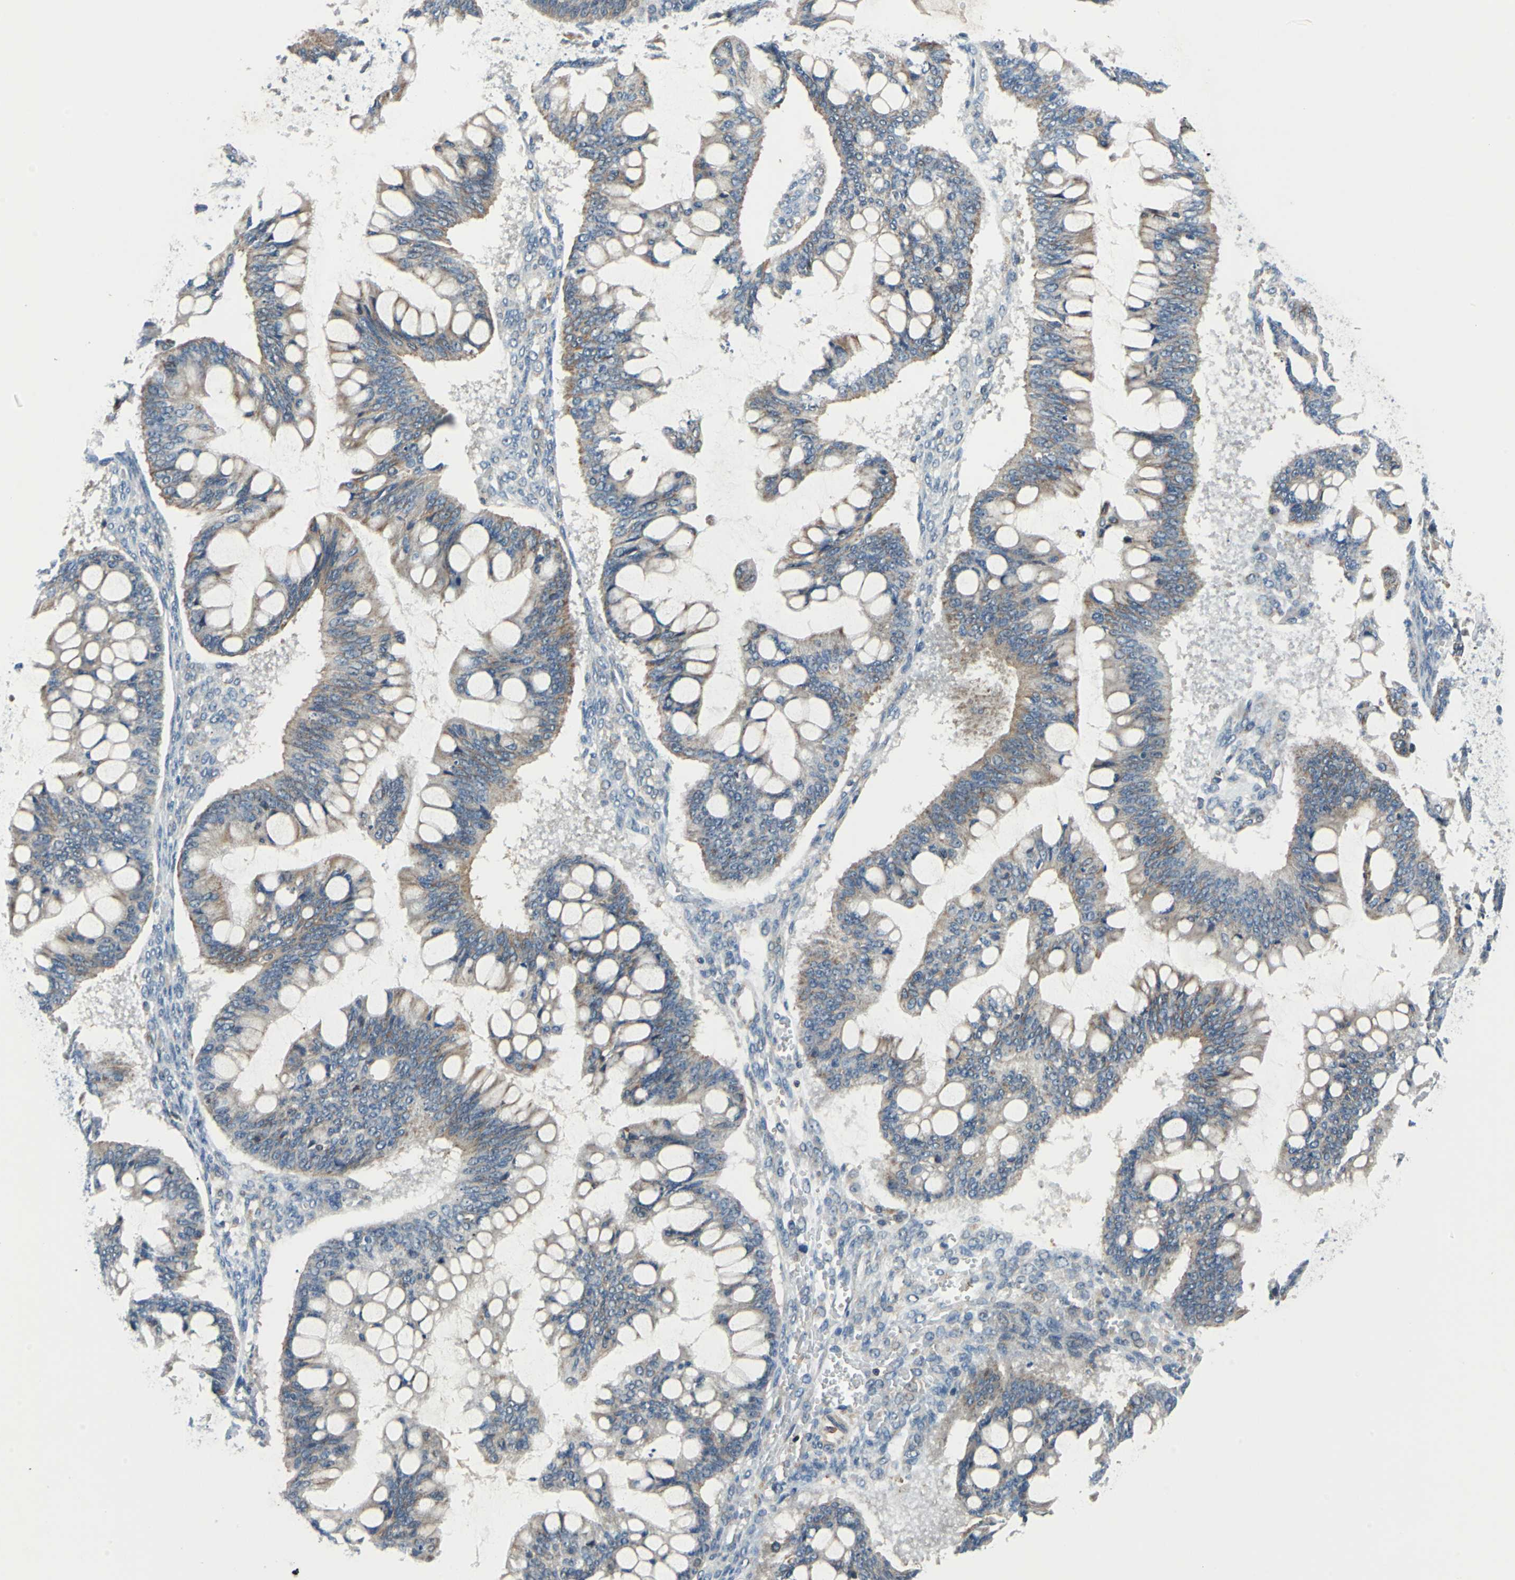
{"staining": {"intensity": "moderate", "quantity": "25%-75%", "location": "cytoplasmic/membranous"}, "tissue": "ovarian cancer", "cell_type": "Tumor cells", "image_type": "cancer", "snomed": [{"axis": "morphology", "description": "Cystadenocarcinoma, mucinous, NOS"}, {"axis": "topography", "description": "Ovary"}], "caption": "Human ovarian cancer stained with a brown dye shows moderate cytoplasmic/membranous positive positivity in about 25%-75% of tumor cells.", "gene": "SLC19A2", "patient": {"sex": "female", "age": 73}}